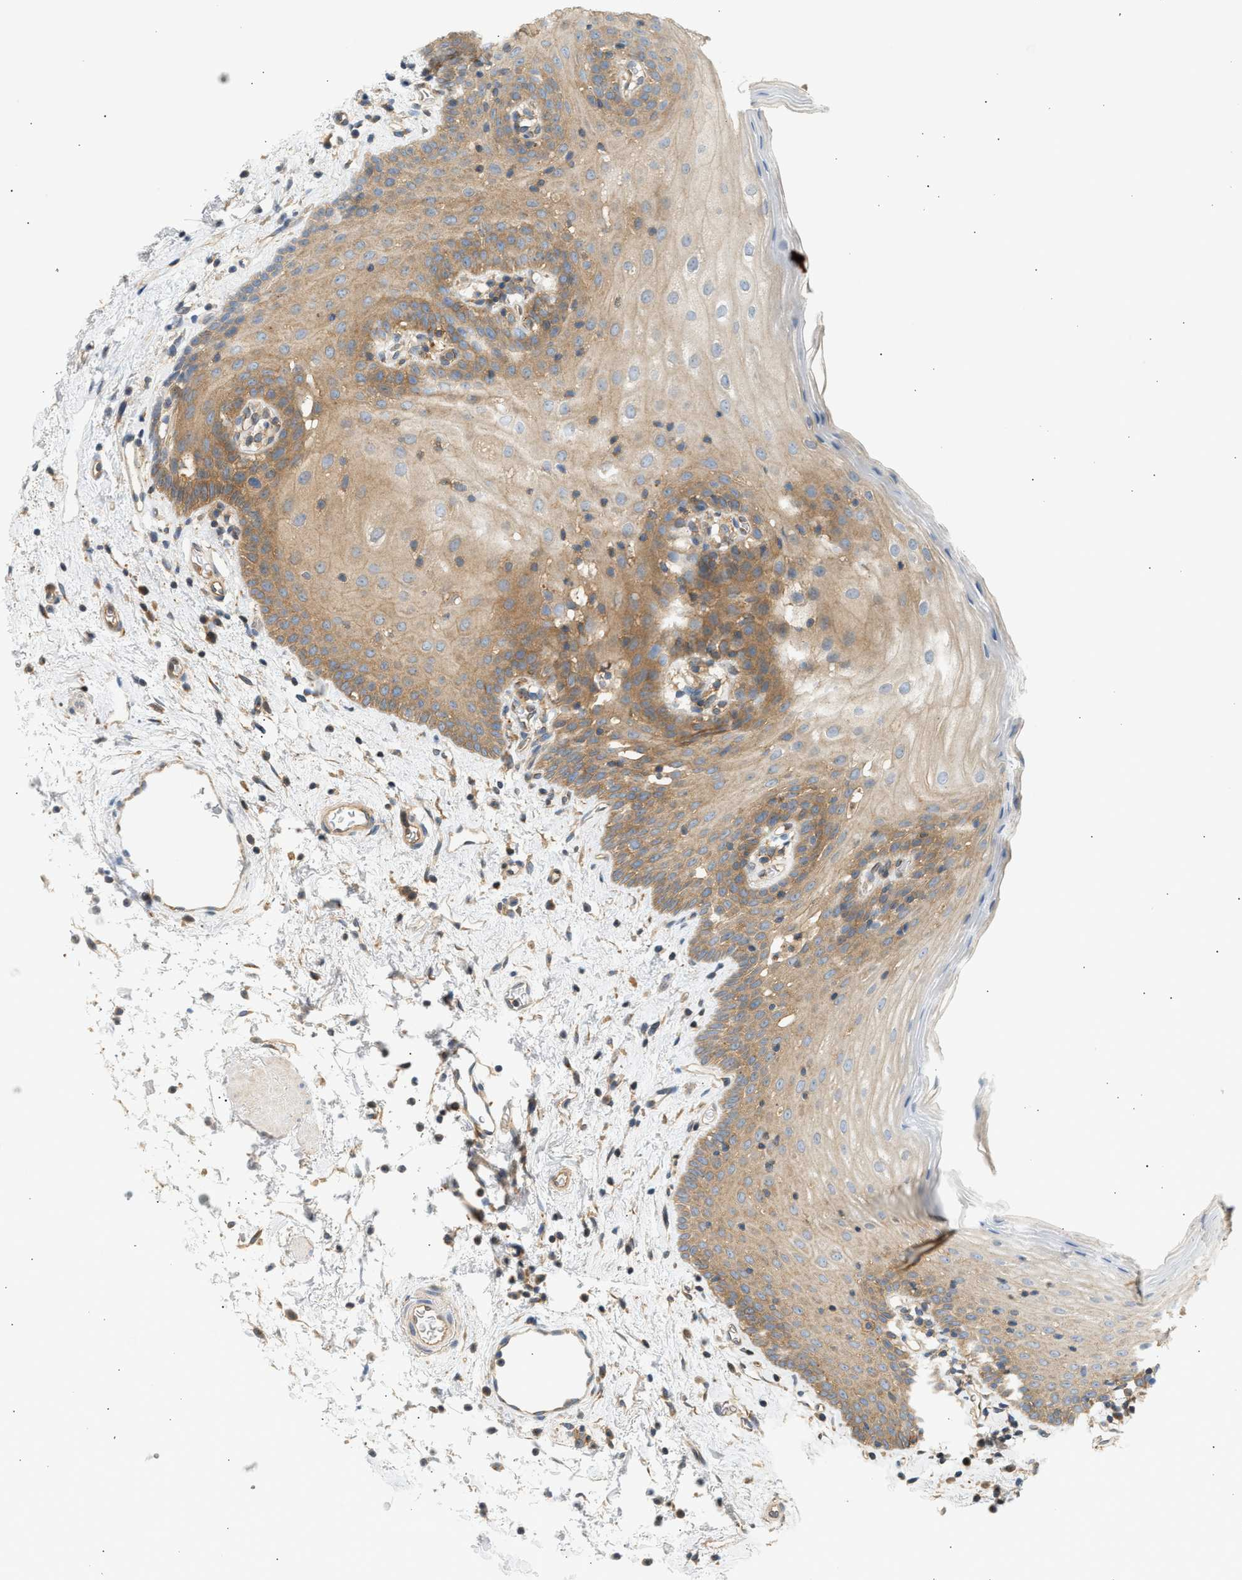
{"staining": {"intensity": "moderate", "quantity": ">75%", "location": "cytoplasmic/membranous"}, "tissue": "oral mucosa", "cell_type": "Squamous epithelial cells", "image_type": "normal", "snomed": [{"axis": "morphology", "description": "Normal tissue, NOS"}, {"axis": "topography", "description": "Oral tissue"}], "caption": "The photomicrograph reveals a brown stain indicating the presence of a protein in the cytoplasmic/membranous of squamous epithelial cells in oral mucosa. (Stains: DAB (3,3'-diaminobenzidine) in brown, nuclei in blue, Microscopy: brightfield microscopy at high magnification).", "gene": "PAFAH1B1", "patient": {"sex": "male", "age": 66}}